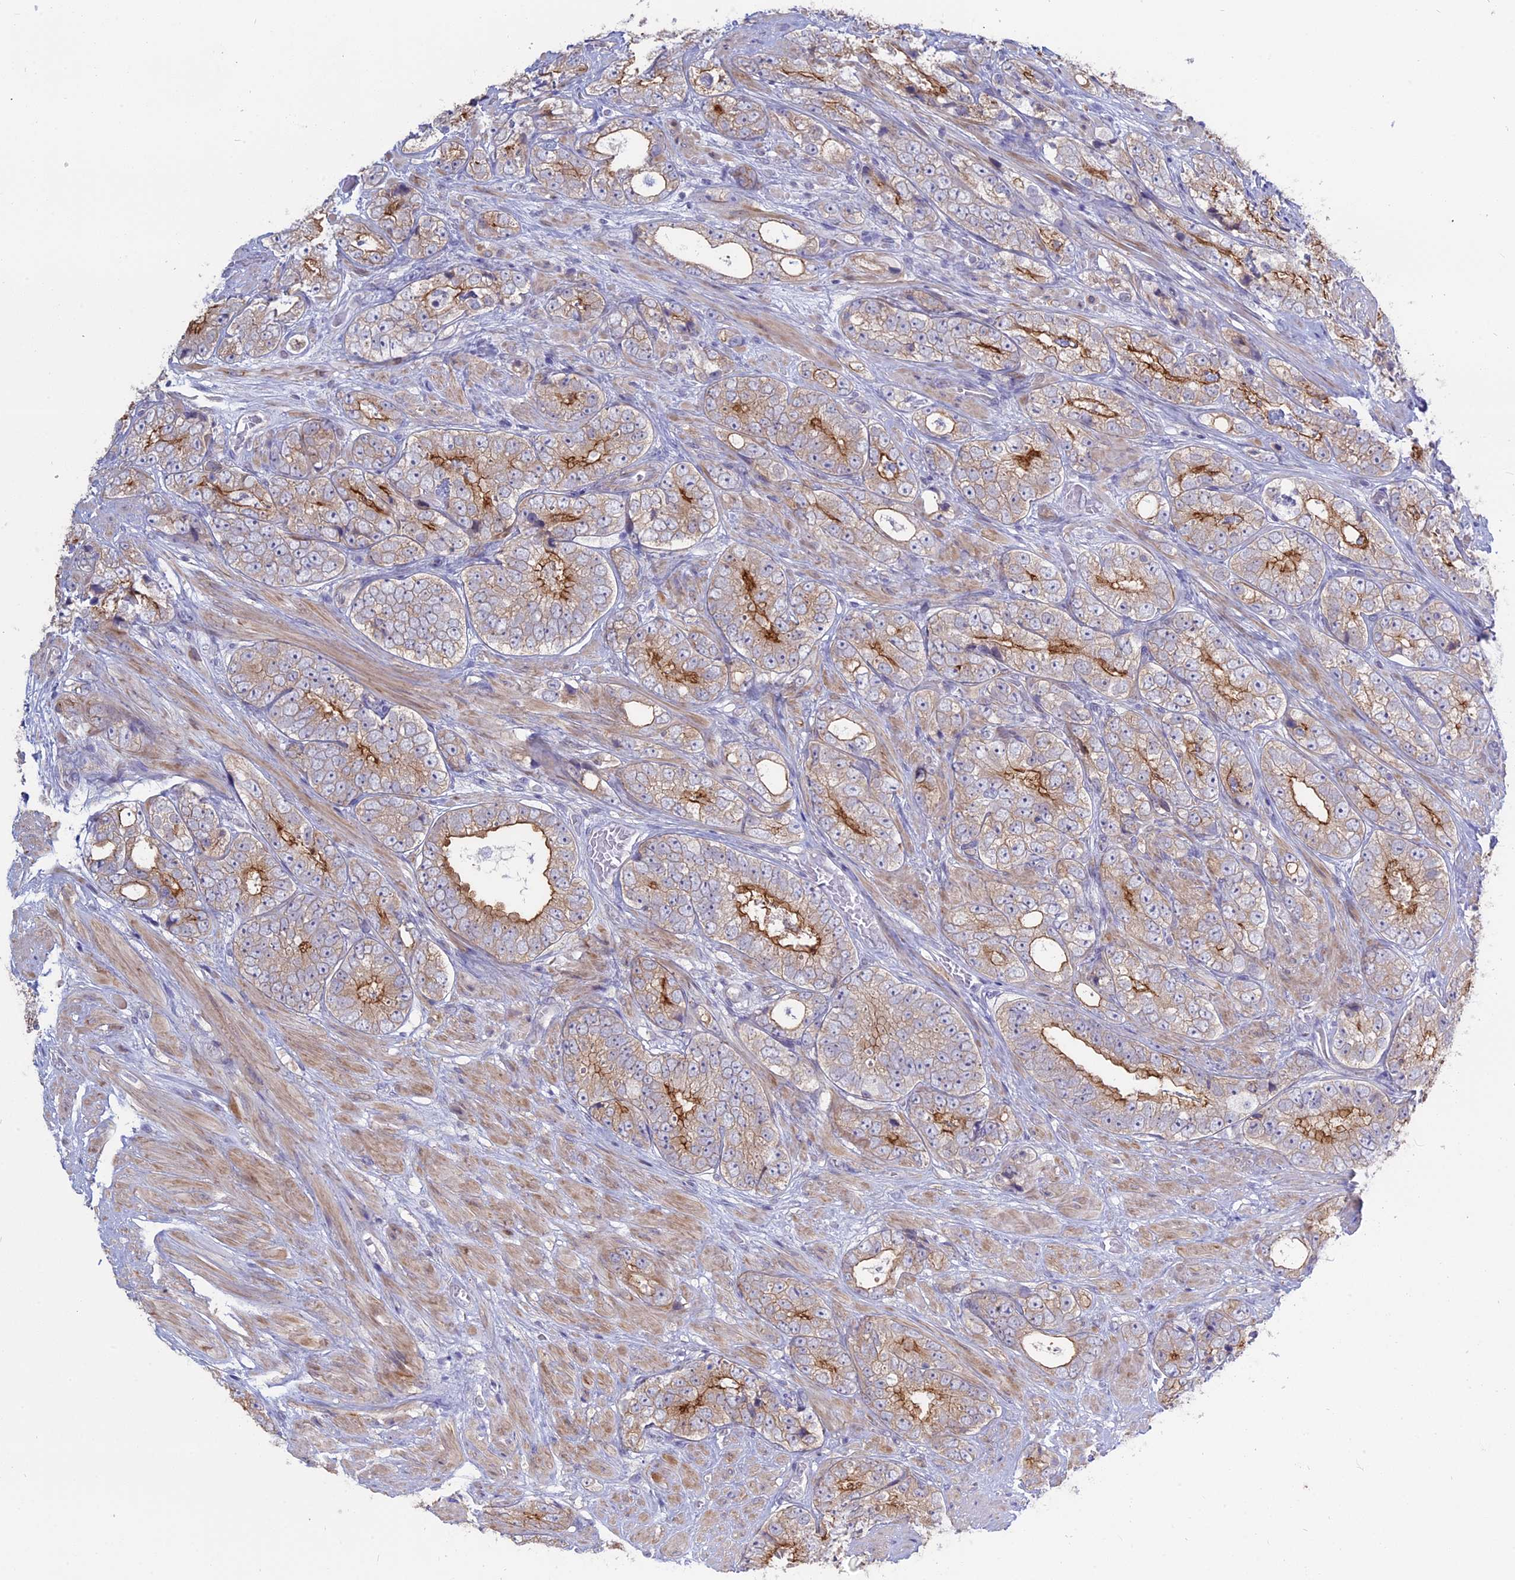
{"staining": {"intensity": "moderate", "quantity": ">75%", "location": "cytoplasmic/membranous"}, "tissue": "prostate cancer", "cell_type": "Tumor cells", "image_type": "cancer", "snomed": [{"axis": "morphology", "description": "Adenocarcinoma, High grade"}, {"axis": "topography", "description": "Prostate"}], "caption": "Immunohistochemical staining of human prostate cancer (high-grade adenocarcinoma) displays medium levels of moderate cytoplasmic/membranous protein staining in about >75% of tumor cells.", "gene": "MYO5B", "patient": {"sex": "male", "age": 56}}